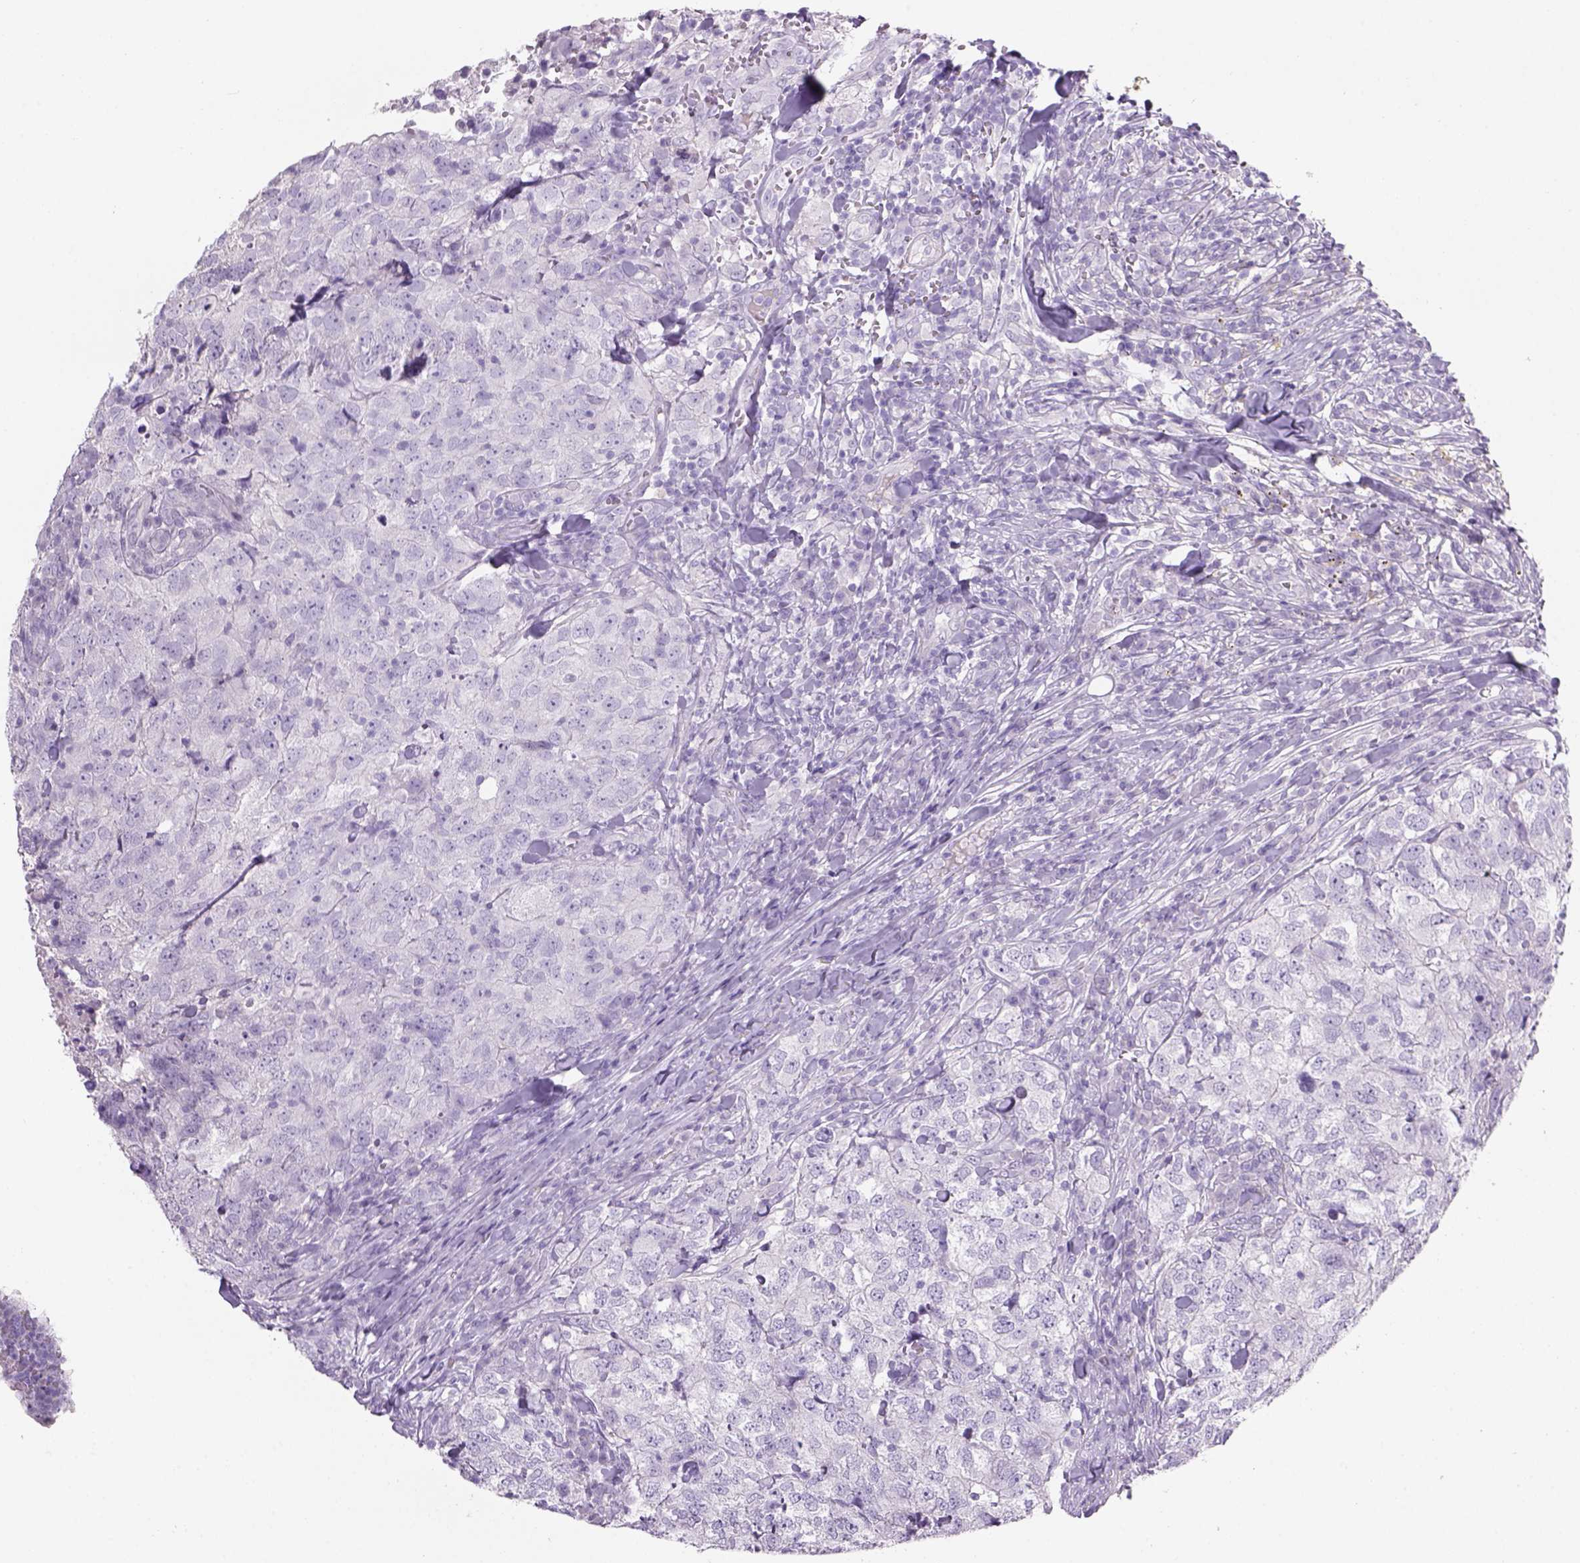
{"staining": {"intensity": "negative", "quantity": "none", "location": "none"}, "tissue": "breast cancer", "cell_type": "Tumor cells", "image_type": "cancer", "snomed": [{"axis": "morphology", "description": "Duct carcinoma"}, {"axis": "topography", "description": "Breast"}], "caption": "Tumor cells show no significant protein staining in breast cancer.", "gene": "TENM4", "patient": {"sex": "female", "age": 30}}